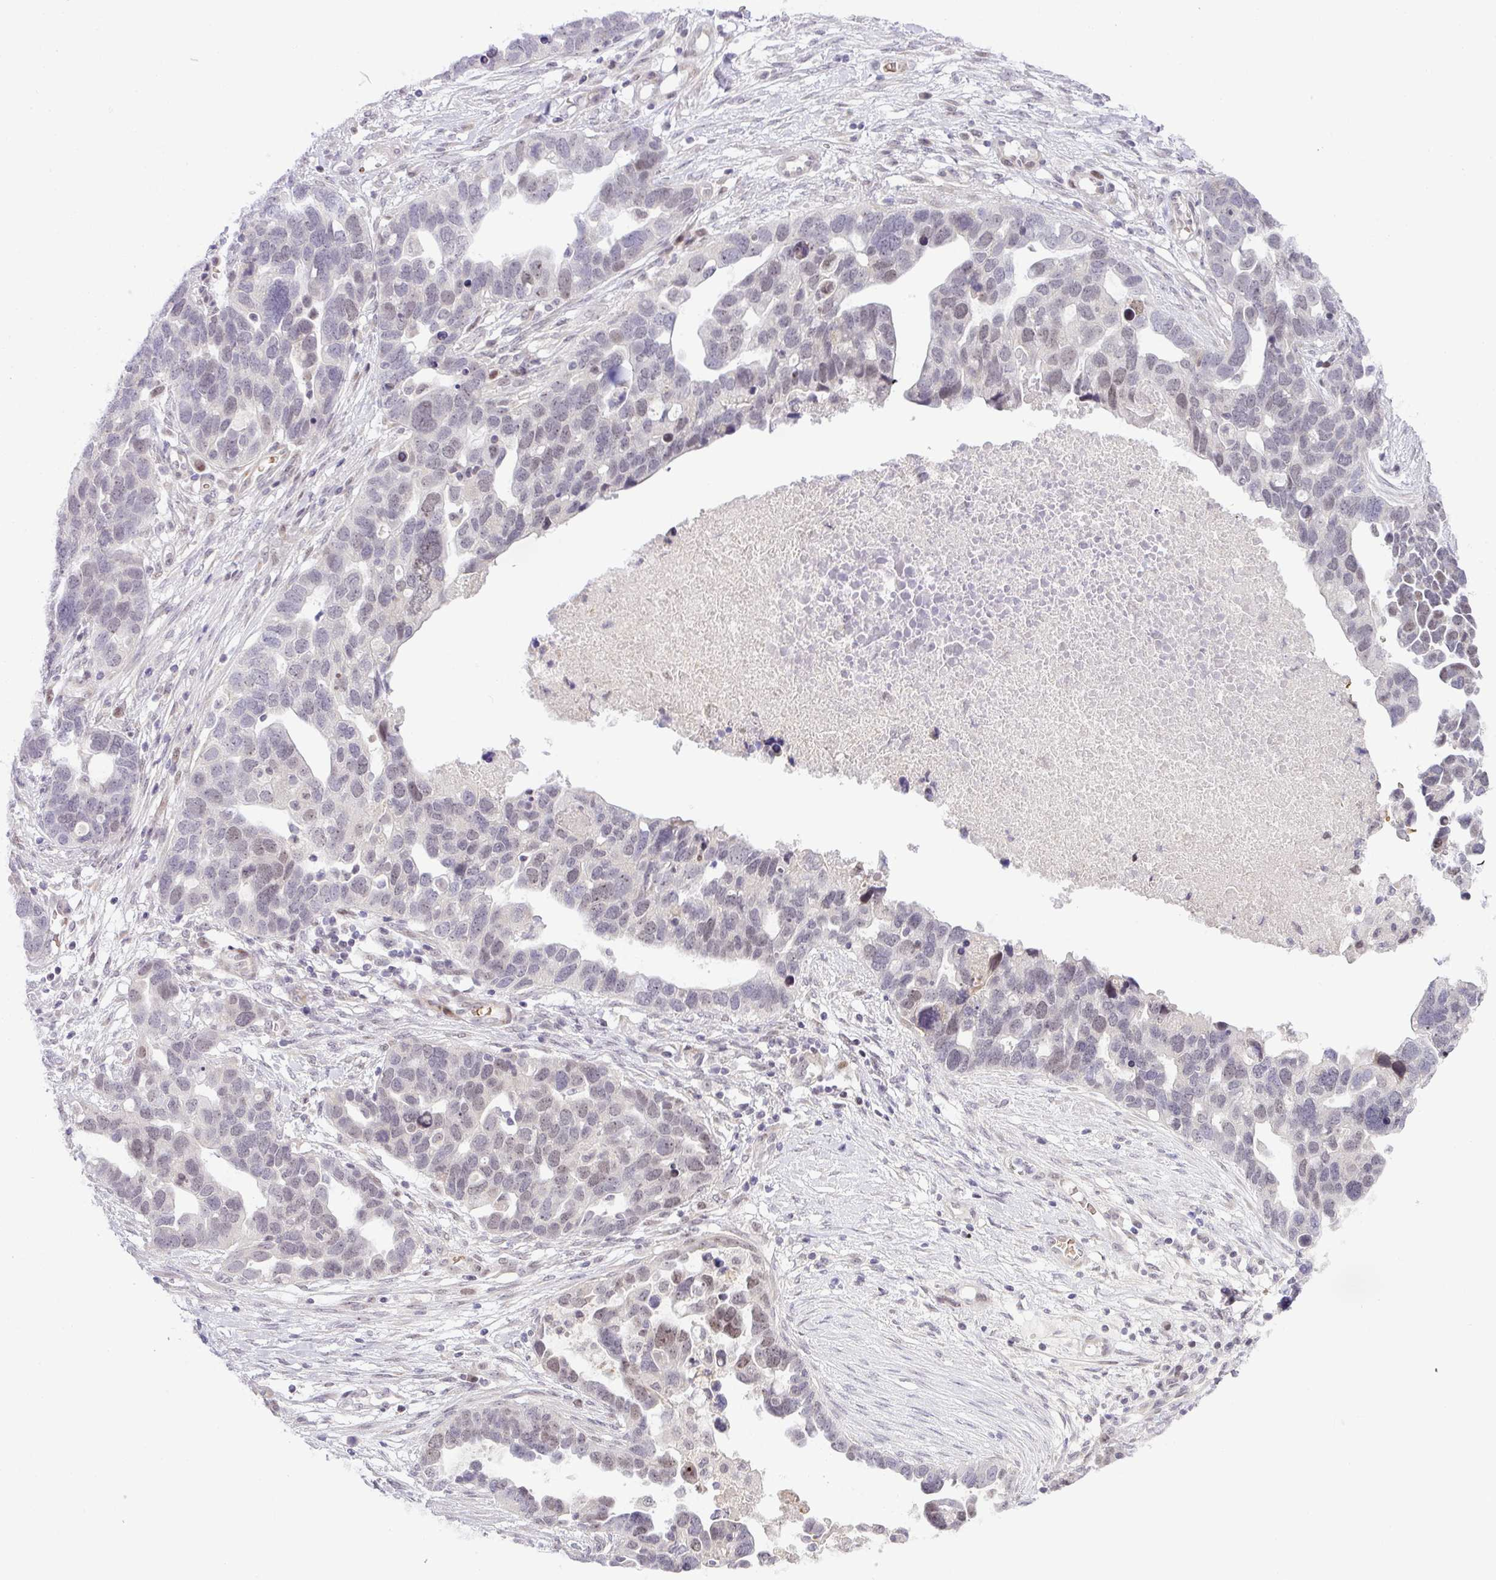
{"staining": {"intensity": "moderate", "quantity": "25%-75%", "location": "nuclear"}, "tissue": "ovarian cancer", "cell_type": "Tumor cells", "image_type": "cancer", "snomed": [{"axis": "morphology", "description": "Cystadenocarcinoma, serous, NOS"}, {"axis": "topography", "description": "Ovary"}], "caption": "Protein staining displays moderate nuclear expression in approximately 25%-75% of tumor cells in ovarian cancer.", "gene": "PARP2", "patient": {"sex": "female", "age": 54}}